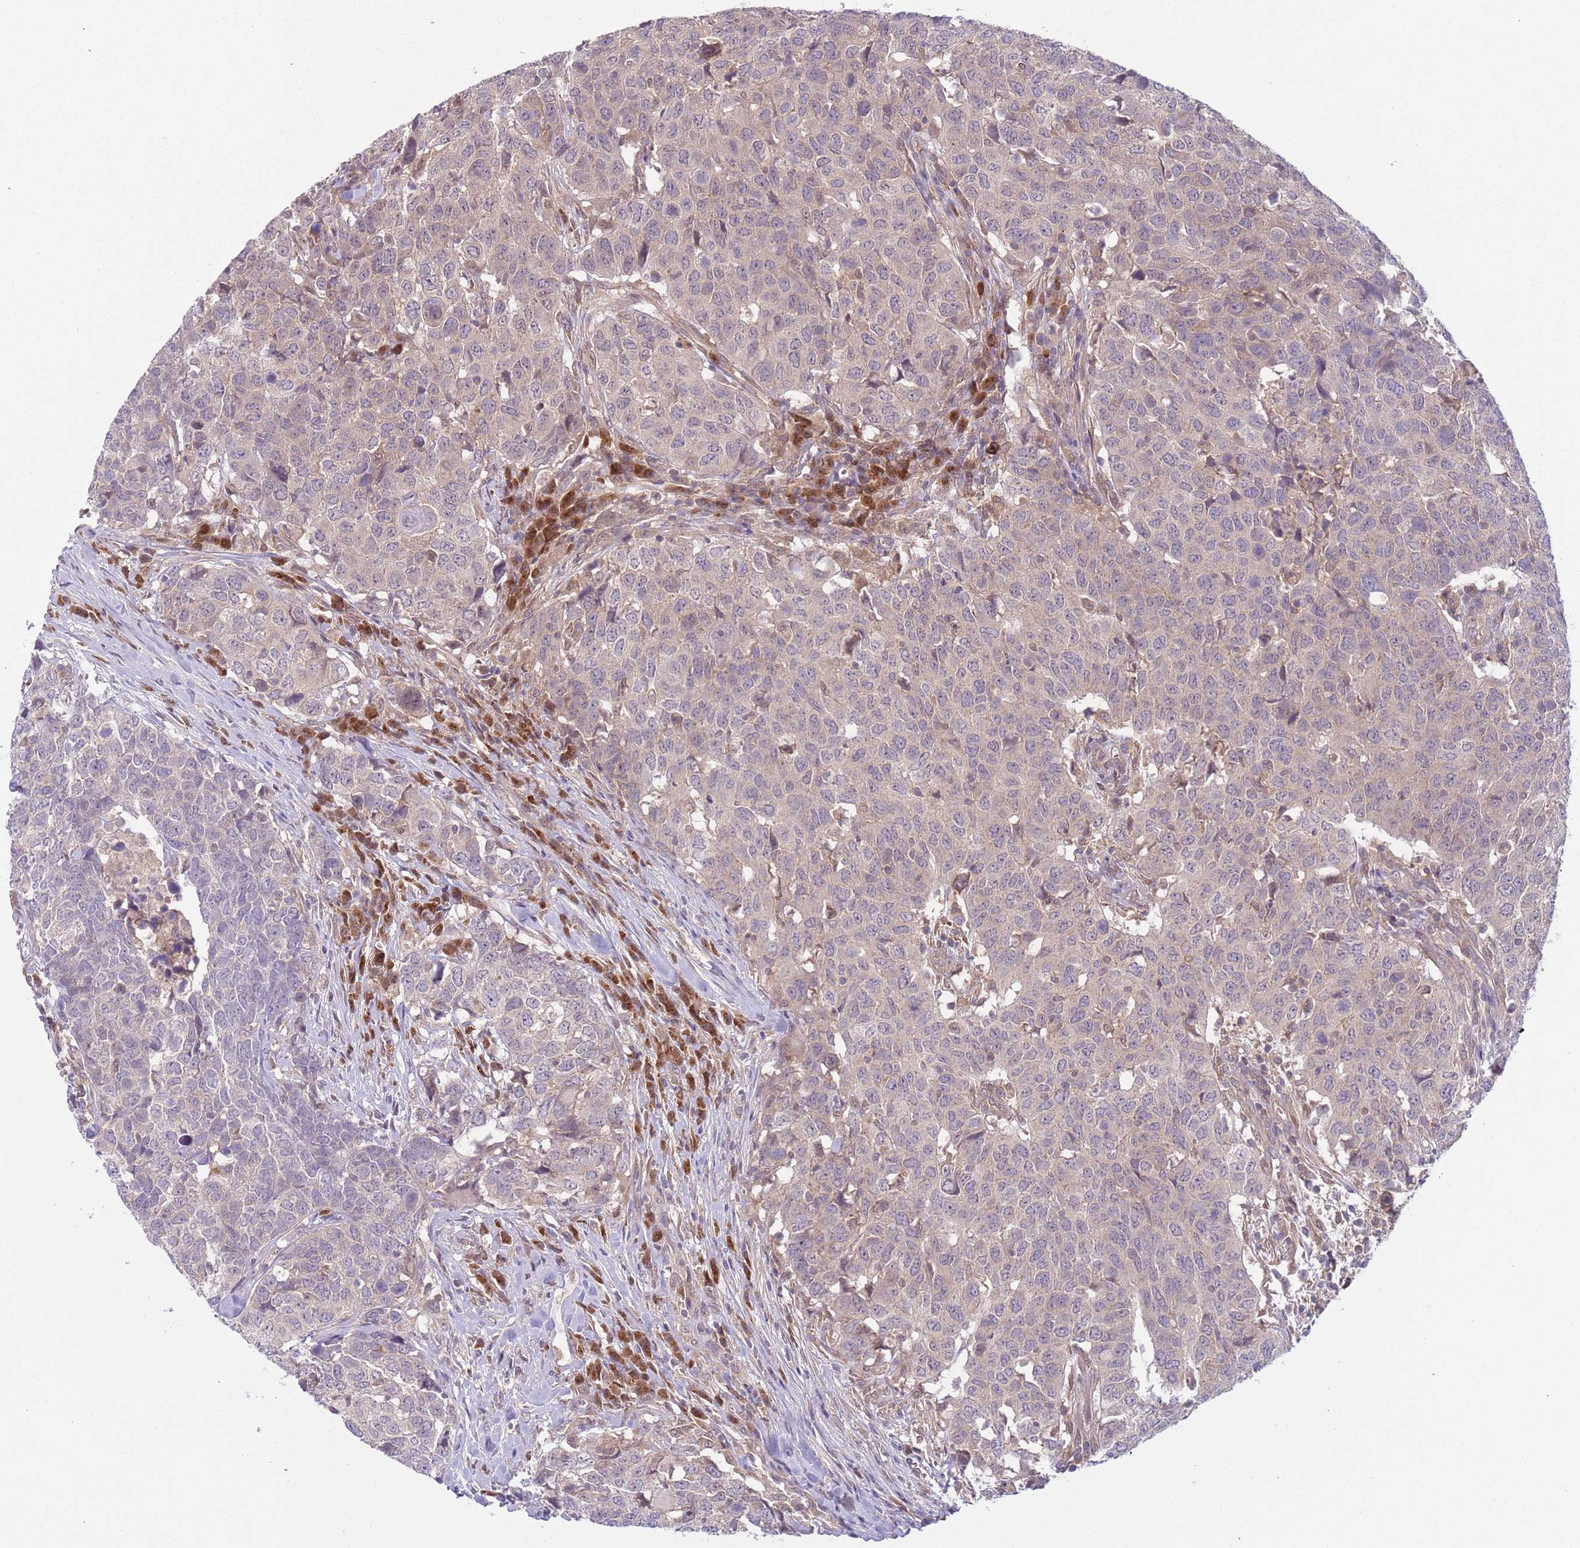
{"staining": {"intensity": "weak", "quantity": "<25%", "location": "cytoplasmic/membranous"}, "tissue": "head and neck cancer", "cell_type": "Tumor cells", "image_type": "cancer", "snomed": [{"axis": "morphology", "description": "Normal tissue, NOS"}, {"axis": "morphology", "description": "Squamous cell carcinoma, NOS"}, {"axis": "topography", "description": "Skeletal muscle"}, {"axis": "topography", "description": "Vascular tissue"}, {"axis": "topography", "description": "Peripheral nerve tissue"}, {"axis": "topography", "description": "Head-Neck"}], "caption": "A photomicrograph of head and neck cancer stained for a protein exhibits no brown staining in tumor cells.", "gene": "COPE", "patient": {"sex": "male", "age": 66}}